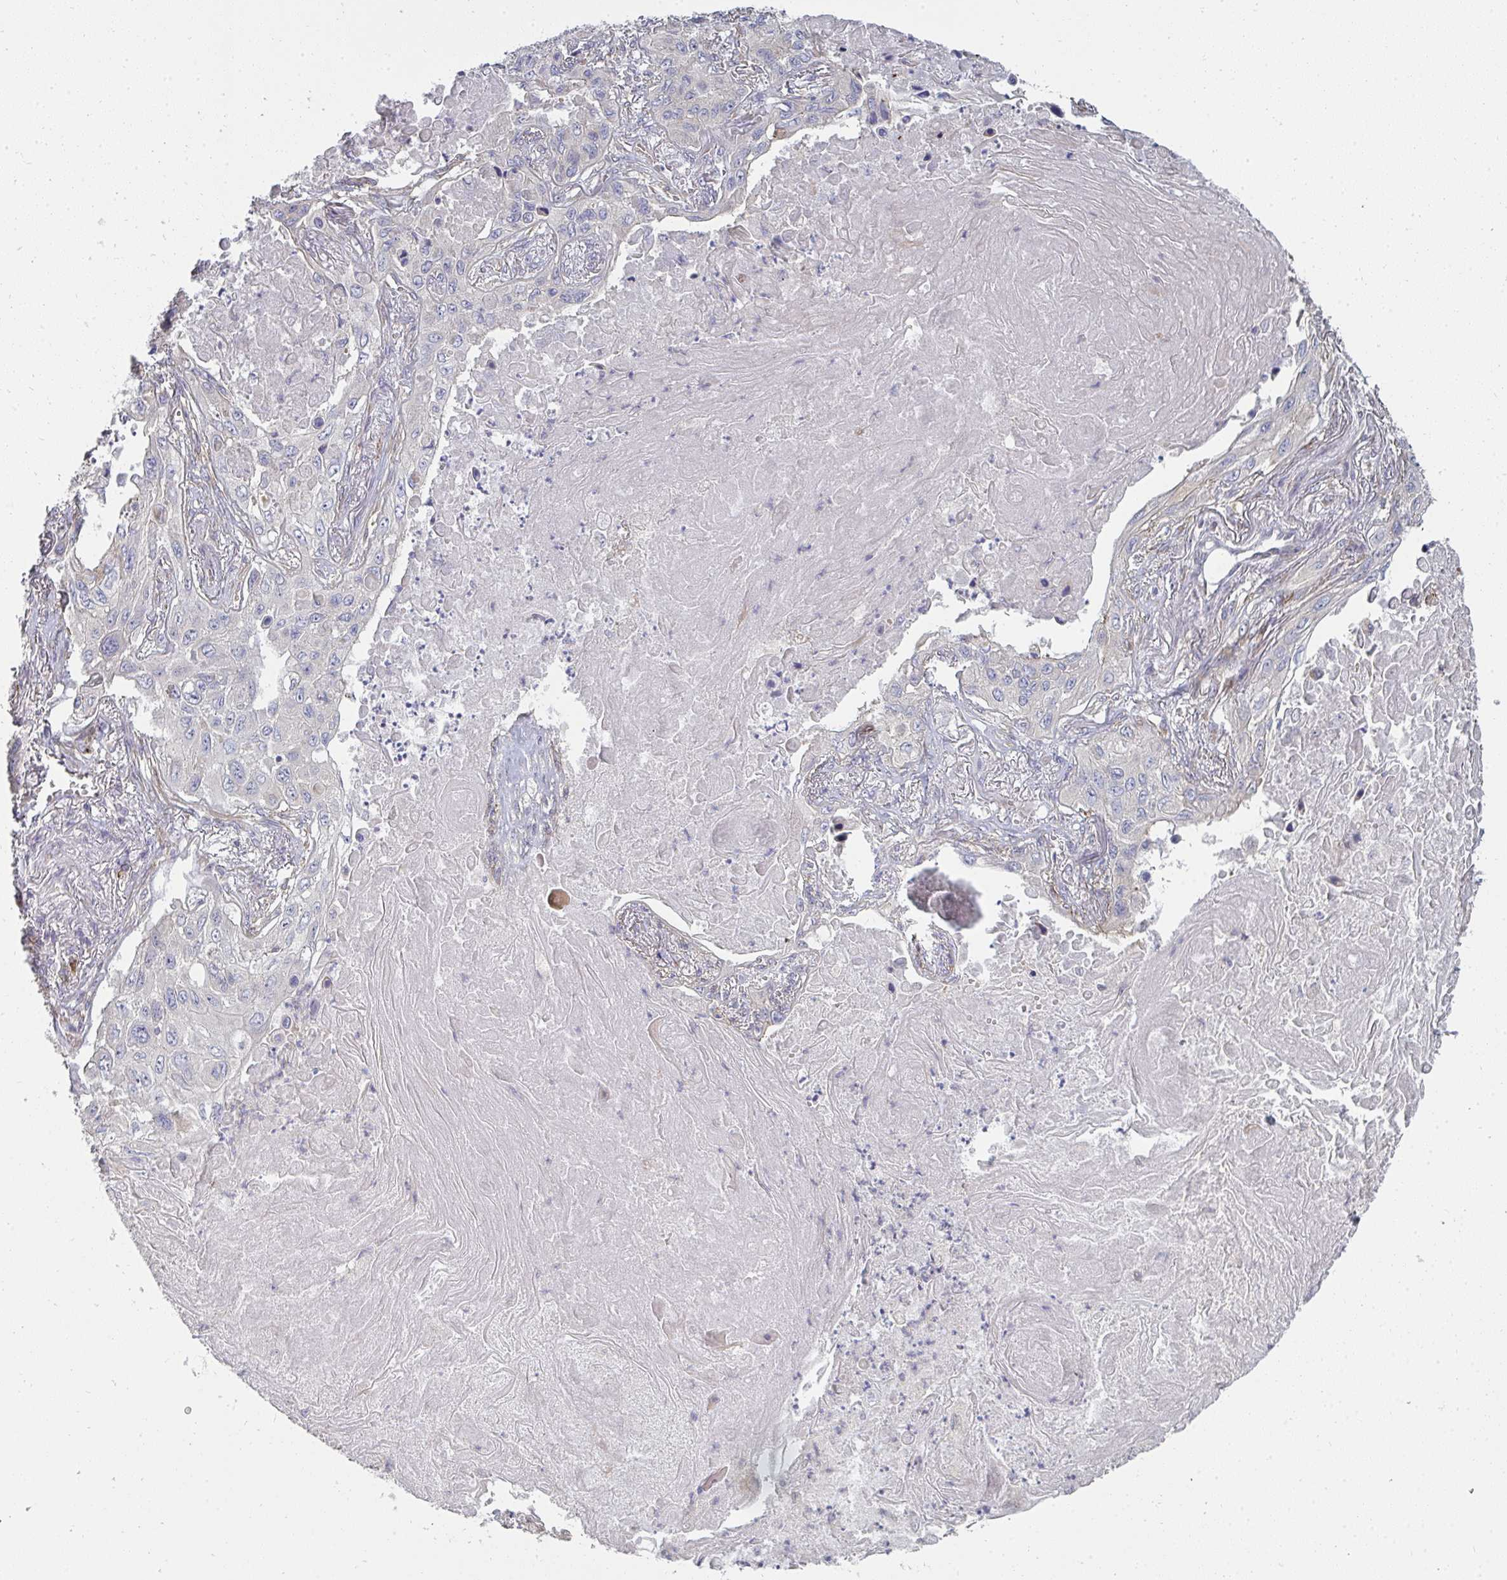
{"staining": {"intensity": "negative", "quantity": "none", "location": "none"}, "tissue": "lung cancer", "cell_type": "Tumor cells", "image_type": "cancer", "snomed": [{"axis": "morphology", "description": "Squamous cell carcinoma, NOS"}, {"axis": "topography", "description": "Lung"}], "caption": "Photomicrograph shows no significant protein positivity in tumor cells of lung cancer (squamous cell carcinoma).", "gene": "ZFYVE28", "patient": {"sex": "male", "age": 75}}